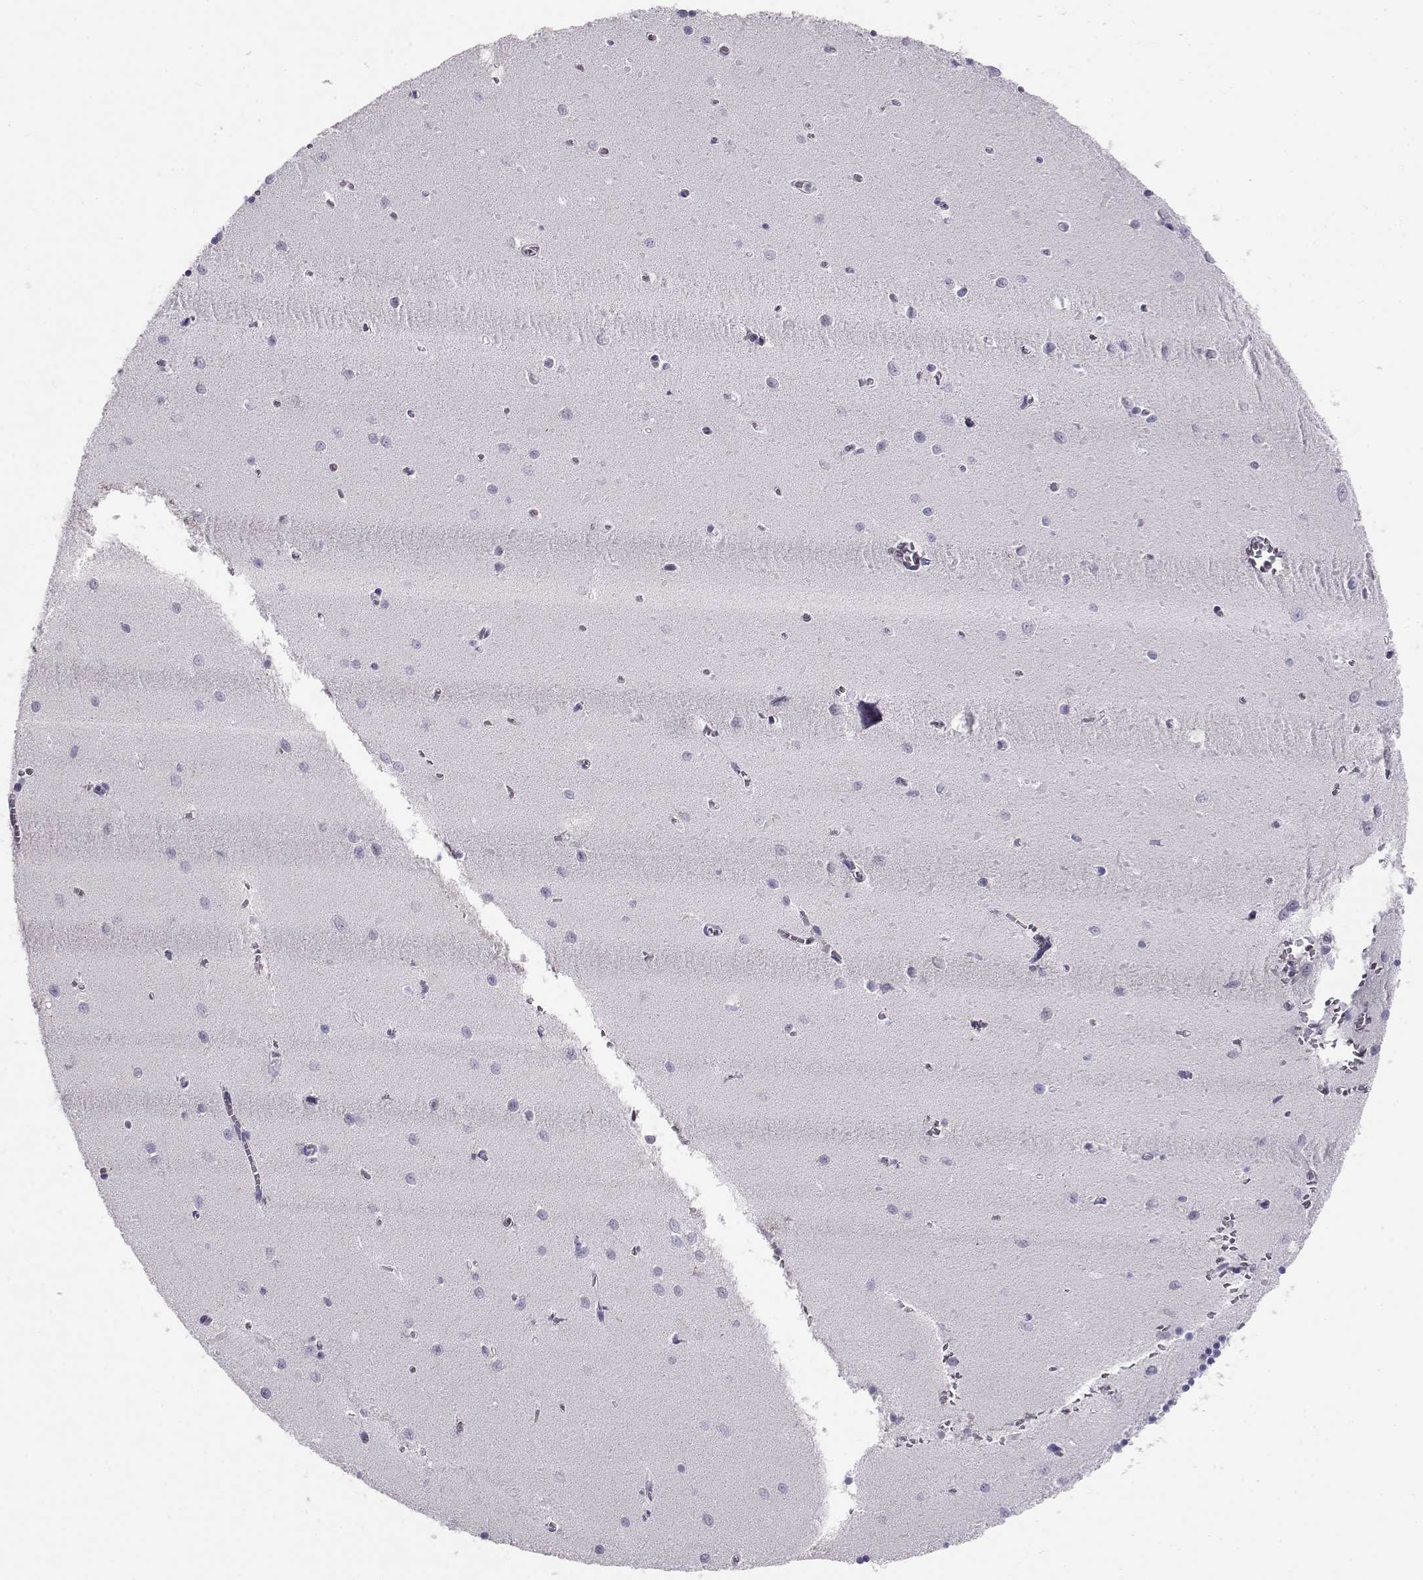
{"staining": {"intensity": "negative", "quantity": "none", "location": "none"}, "tissue": "cerebellum", "cell_type": "Cells in granular layer", "image_type": "normal", "snomed": [{"axis": "morphology", "description": "Normal tissue, NOS"}, {"axis": "topography", "description": "Cerebellum"}], "caption": "Protein analysis of benign cerebellum displays no significant staining in cells in granular layer.", "gene": "GPR26", "patient": {"sex": "female", "age": 64}}